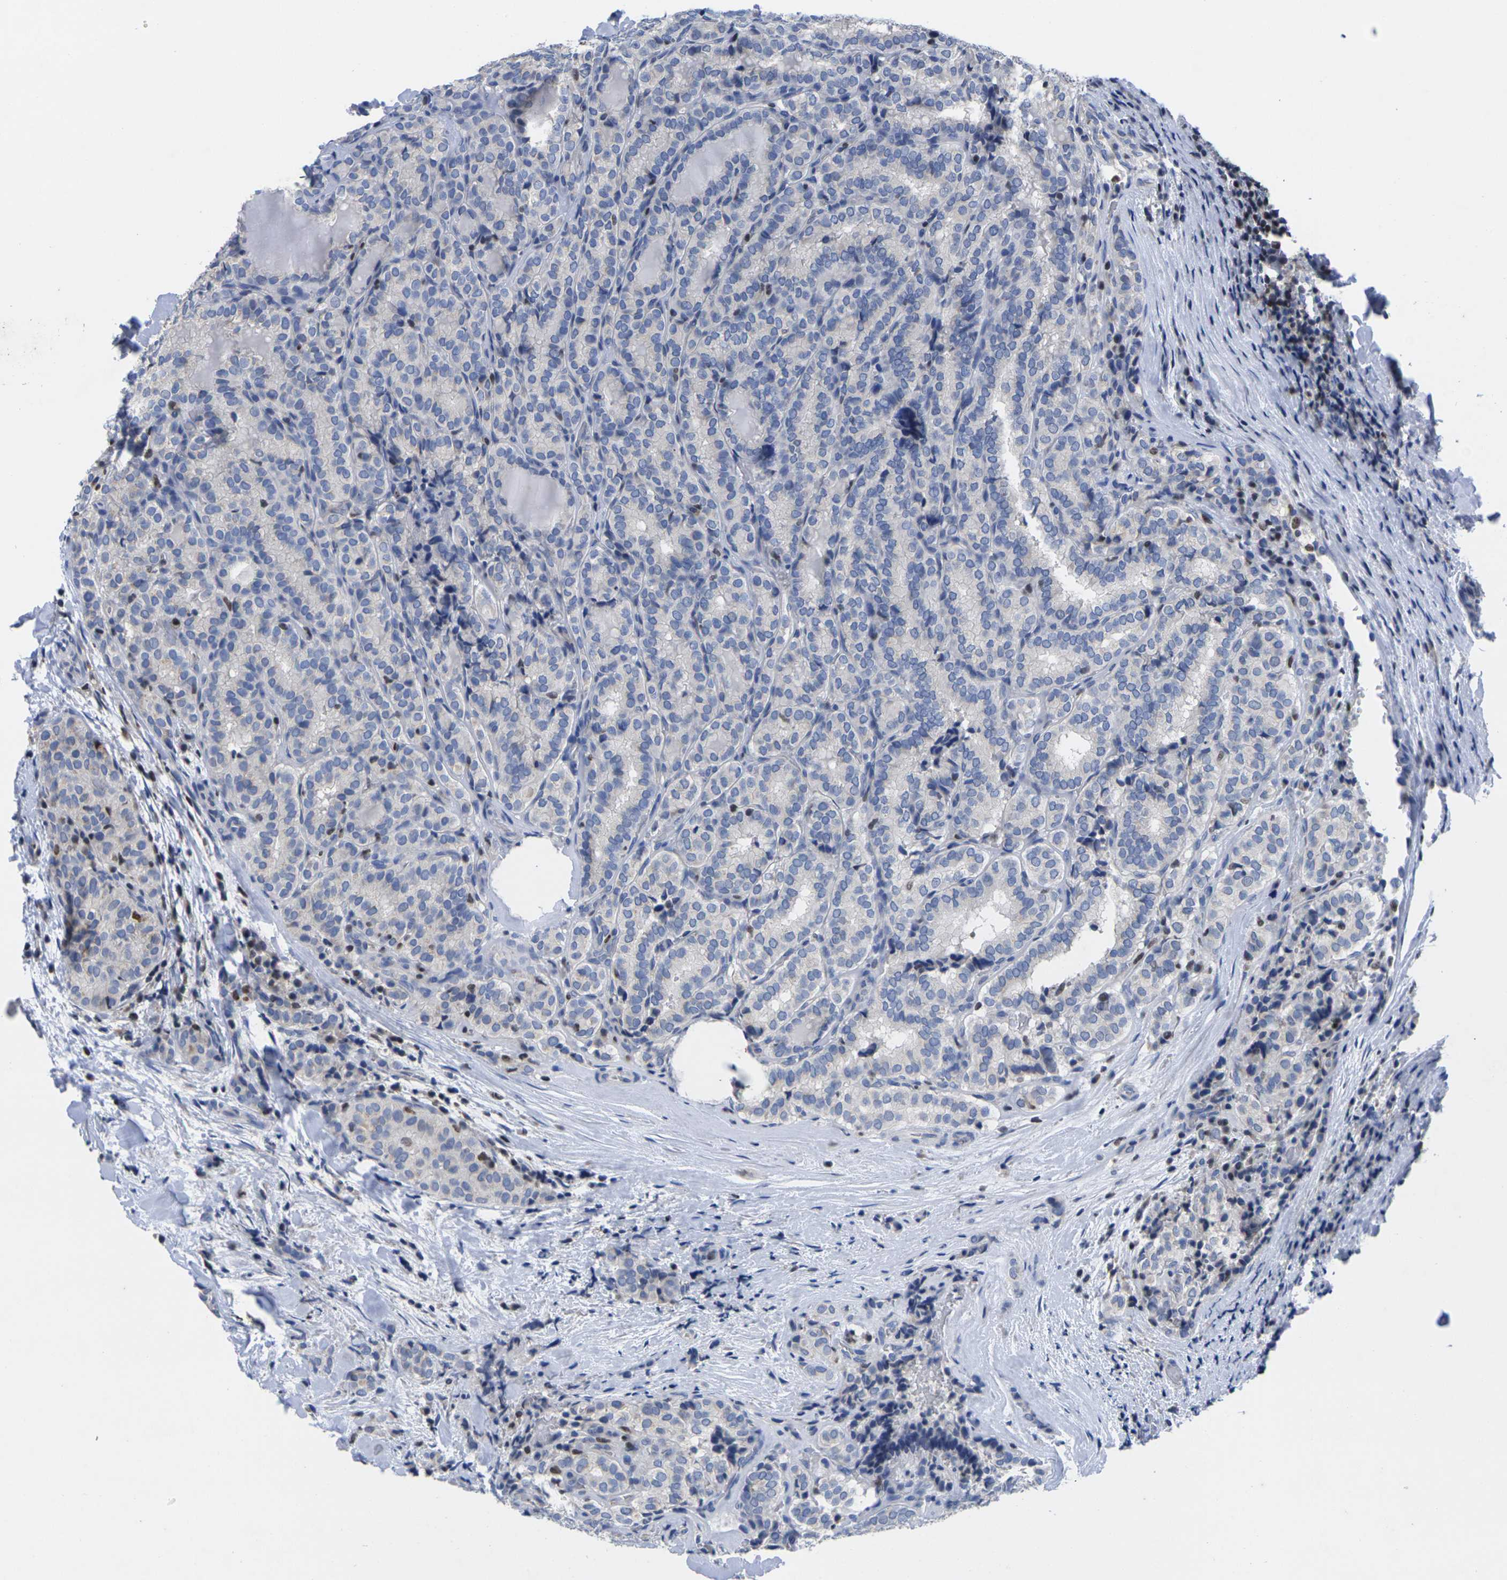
{"staining": {"intensity": "negative", "quantity": "none", "location": "none"}, "tissue": "thyroid cancer", "cell_type": "Tumor cells", "image_type": "cancer", "snomed": [{"axis": "morphology", "description": "Normal tissue, NOS"}, {"axis": "morphology", "description": "Papillary adenocarcinoma, NOS"}, {"axis": "topography", "description": "Thyroid gland"}], "caption": "The IHC photomicrograph has no significant expression in tumor cells of thyroid cancer tissue.", "gene": "IKZF1", "patient": {"sex": "female", "age": 30}}